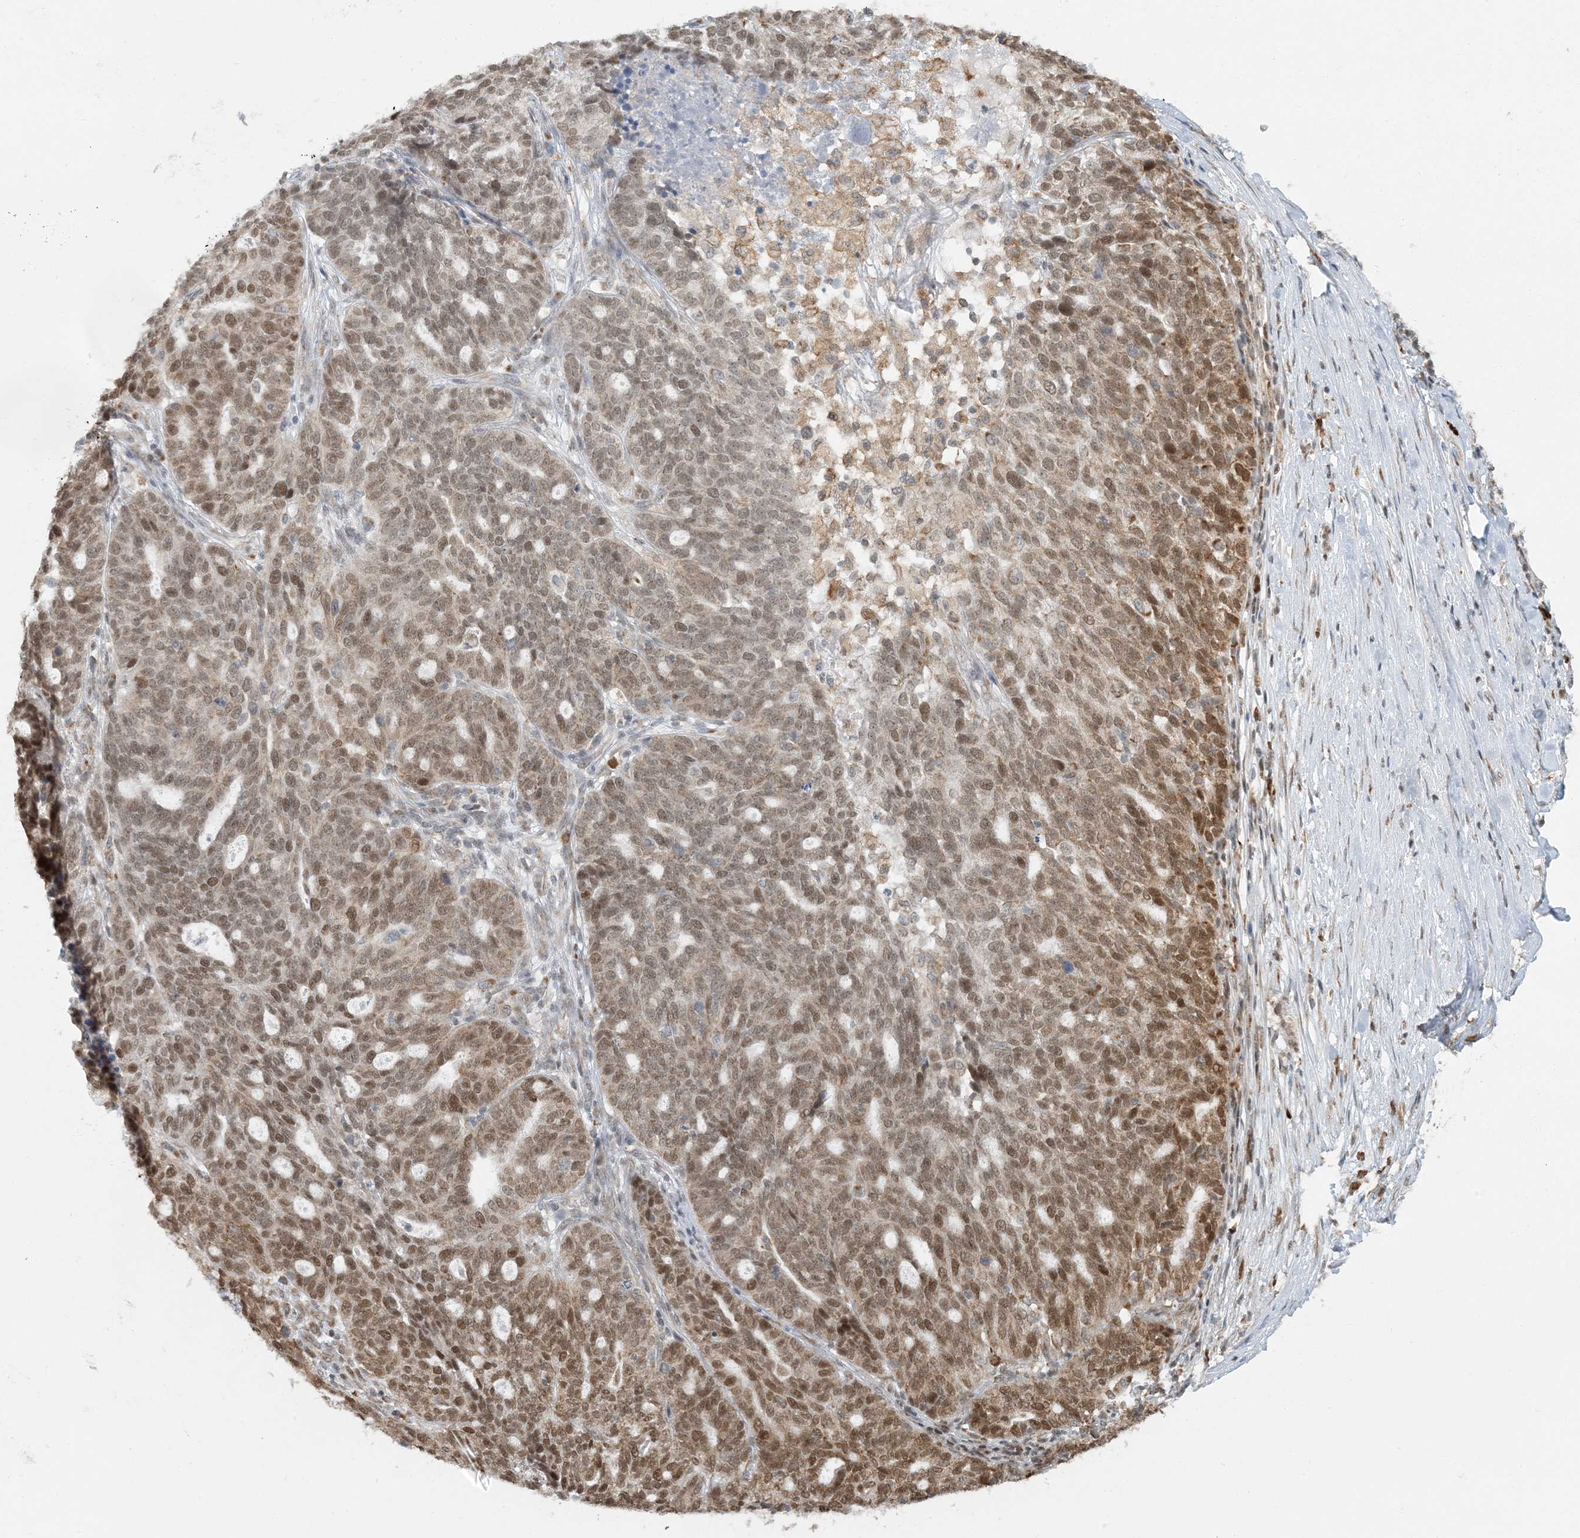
{"staining": {"intensity": "moderate", "quantity": ">75%", "location": "nuclear"}, "tissue": "ovarian cancer", "cell_type": "Tumor cells", "image_type": "cancer", "snomed": [{"axis": "morphology", "description": "Cystadenocarcinoma, serous, NOS"}, {"axis": "topography", "description": "Ovary"}], "caption": "Protein staining of ovarian cancer tissue exhibits moderate nuclear staining in approximately >75% of tumor cells.", "gene": "AK9", "patient": {"sex": "female", "age": 59}}